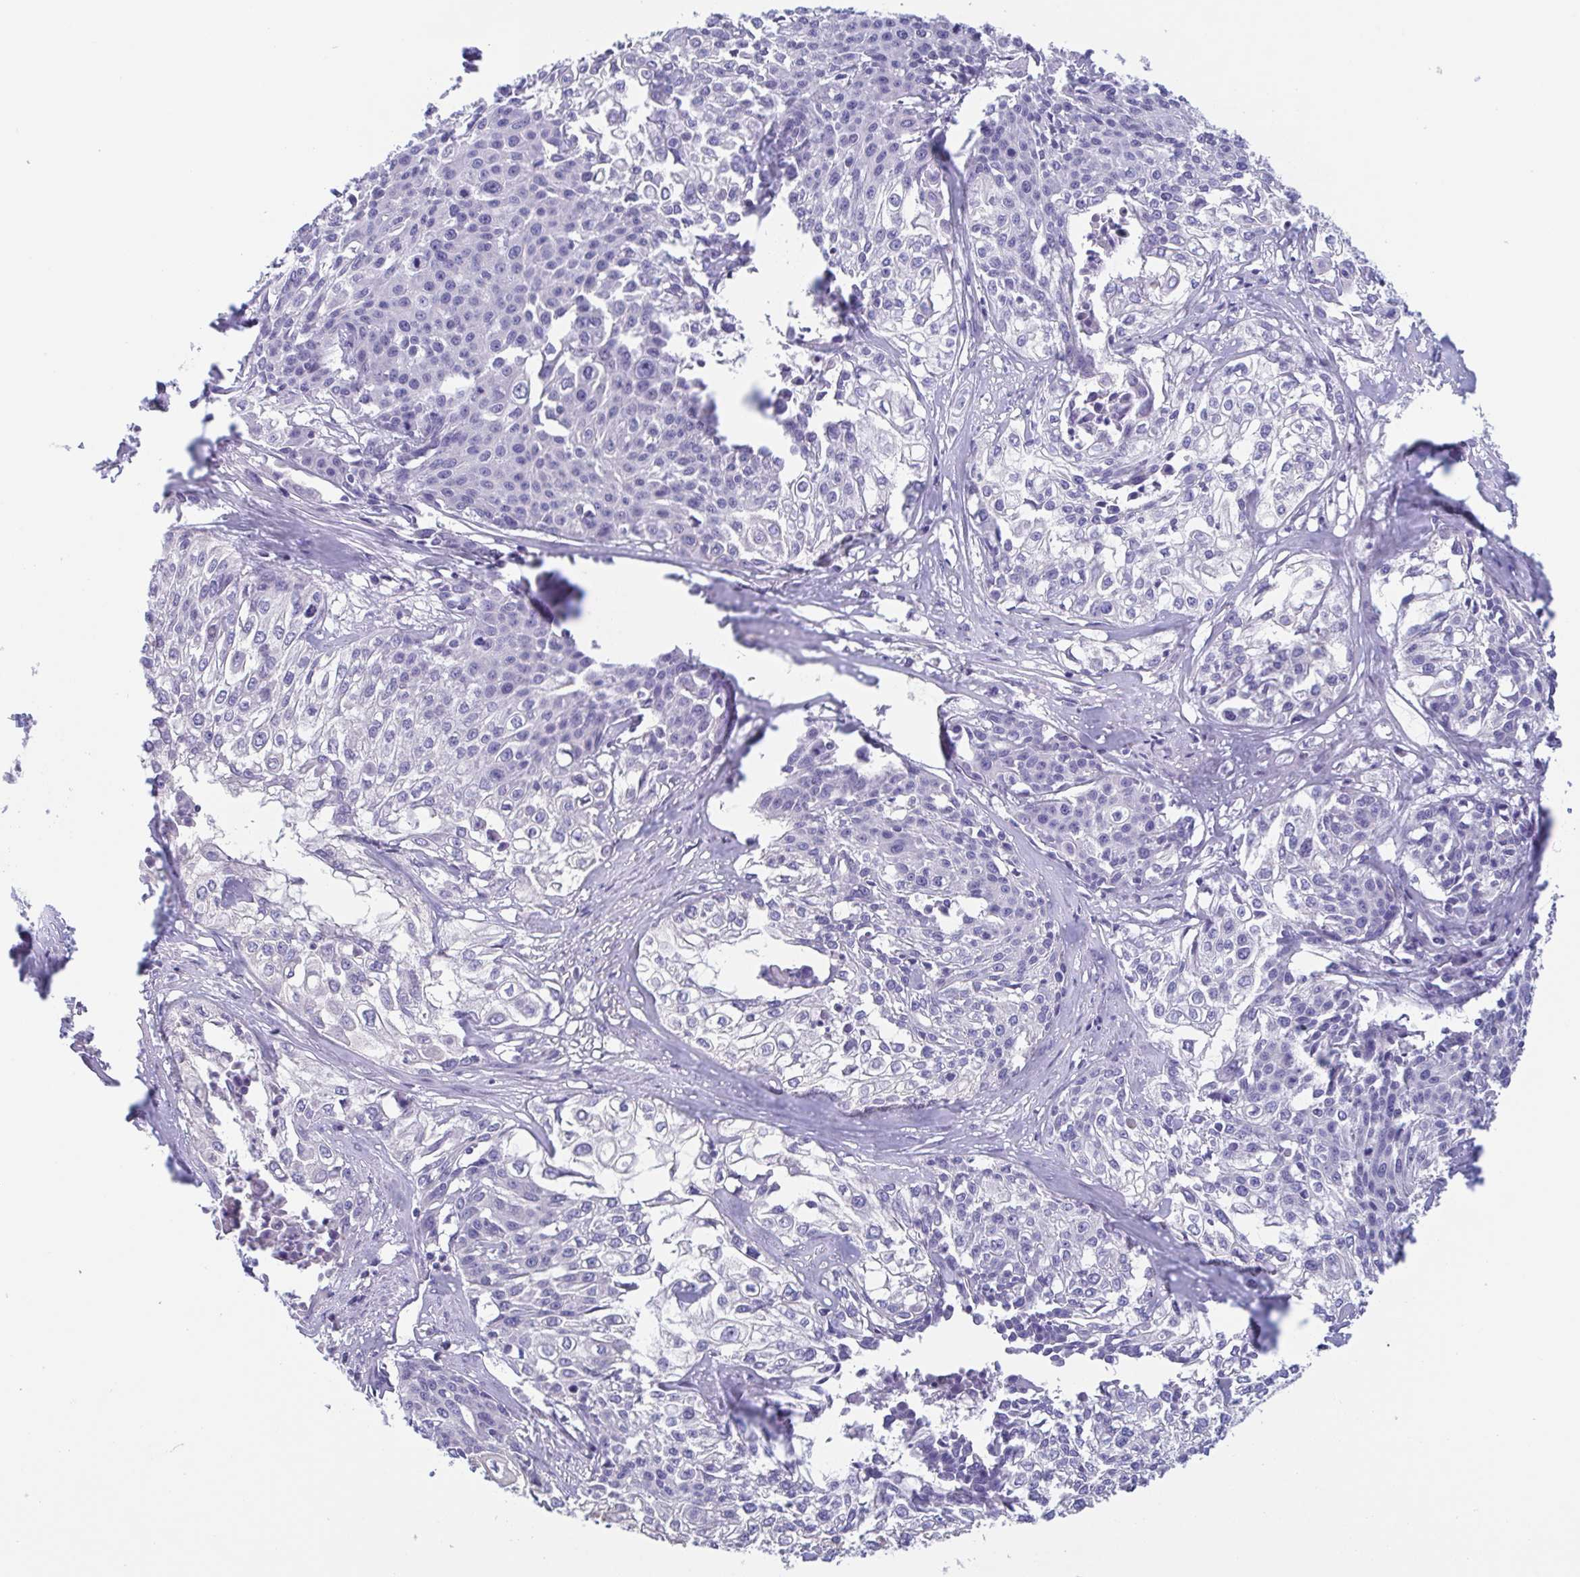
{"staining": {"intensity": "negative", "quantity": "none", "location": "none"}, "tissue": "cervical cancer", "cell_type": "Tumor cells", "image_type": "cancer", "snomed": [{"axis": "morphology", "description": "Squamous cell carcinoma, NOS"}, {"axis": "topography", "description": "Cervix"}], "caption": "The image exhibits no significant staining in tumor cells of squamous cell carcinoma (cervical).", "gene": "TREH", "patient": {"sex": "female", "age": 39}}